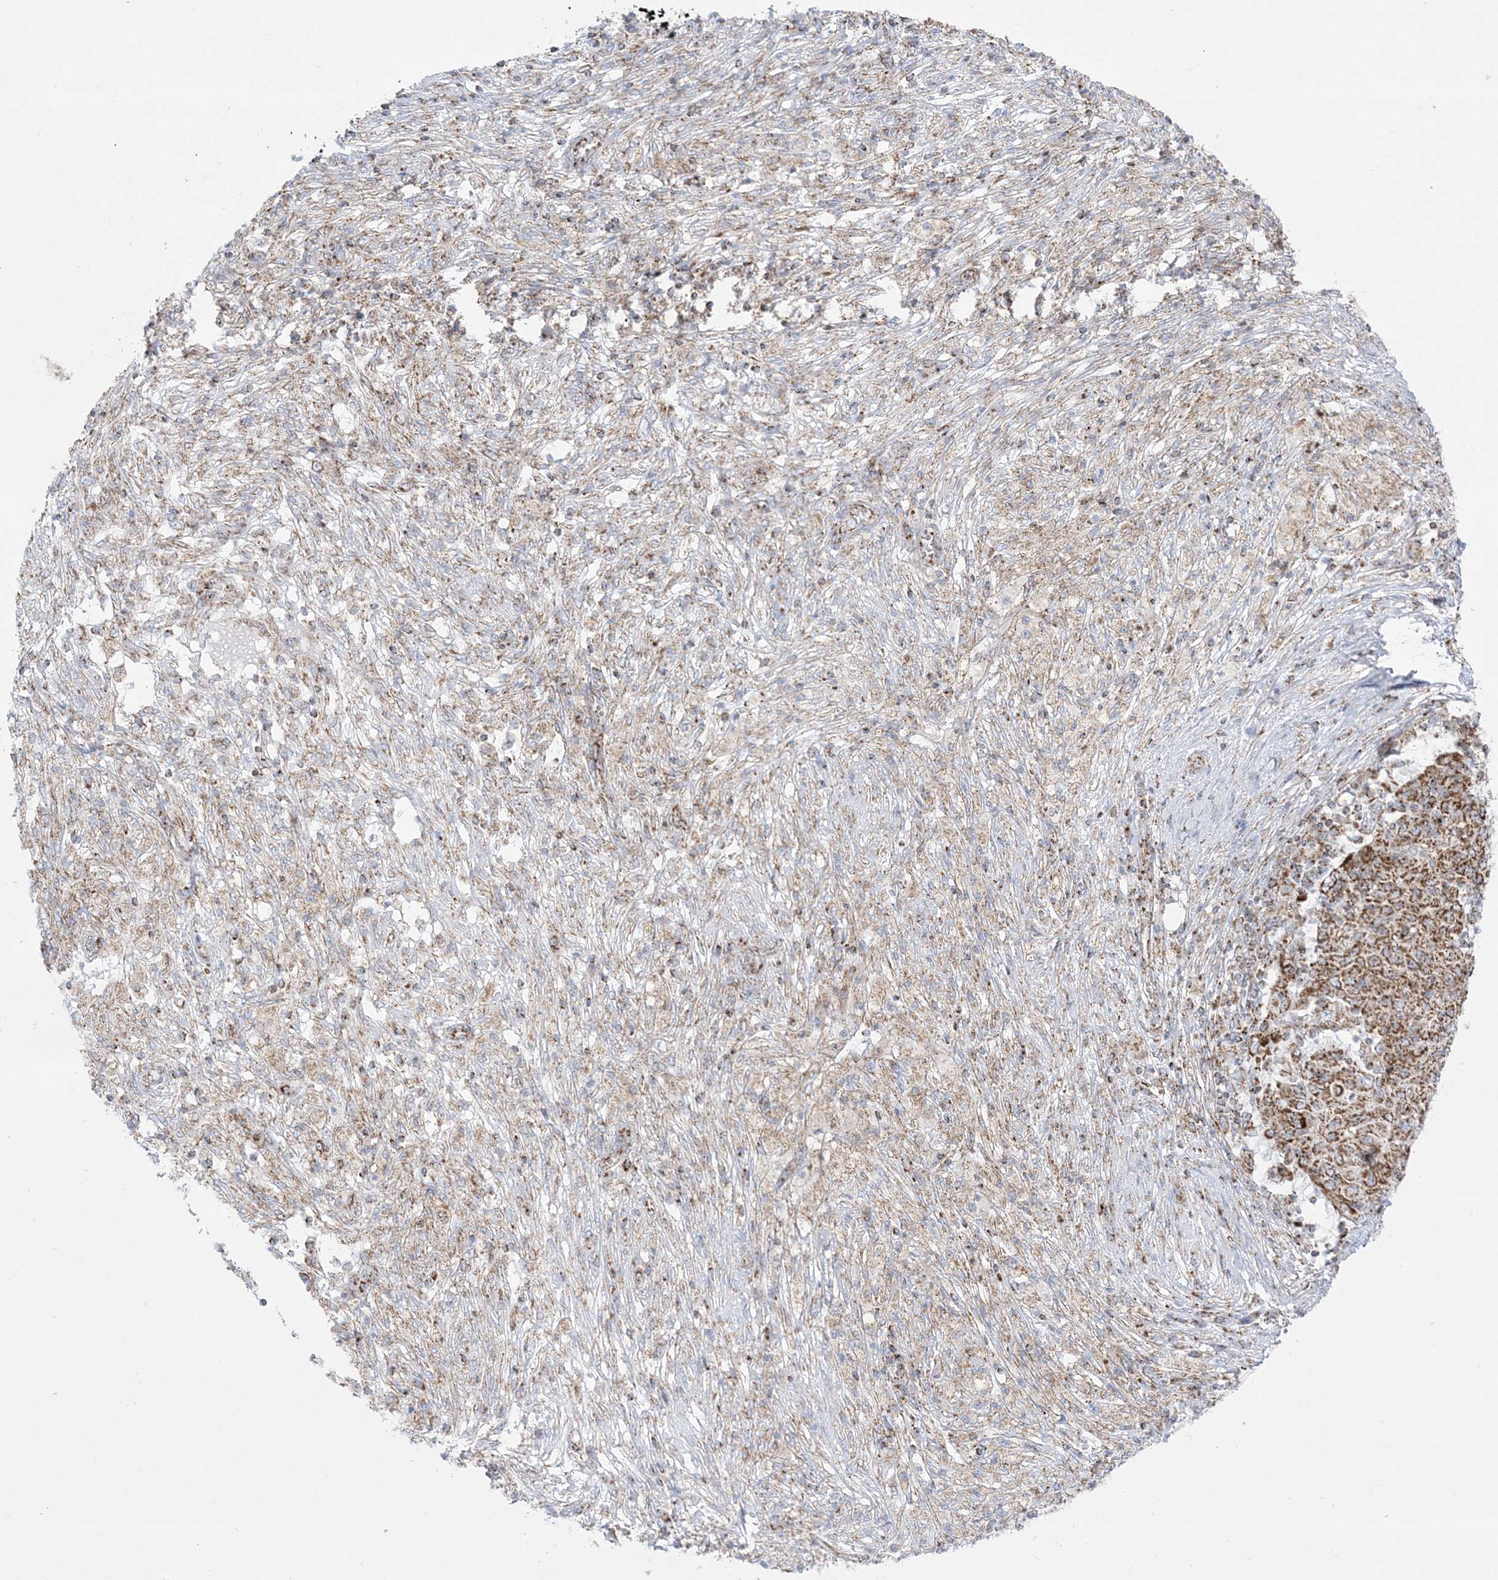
{"staining": {"intensity": "moderate", "quantity": ">75%", "location": "cytoplasmic/membranous"}, "tissue": "ovarian cancer", "cell_type": "Tumor cells", "image_type": "cancer", "snomed": [{"axis": "morphology", "description": "Carcinoma, endometroid"}, {"axis": "topography", "description": "Ovary"}], "caption": "Protein staining reveals moderate cytoplasmic/membranous staining in approximately >75% of tumor cells in ovarian cancer (endometroid carcinoma). (DAB (3,3'-diaminobenzidine) = brown stain, brightfield microscopy at high magnification).", "gene": "MRPS36", "patient": {"sex": "female", "age": 42}}